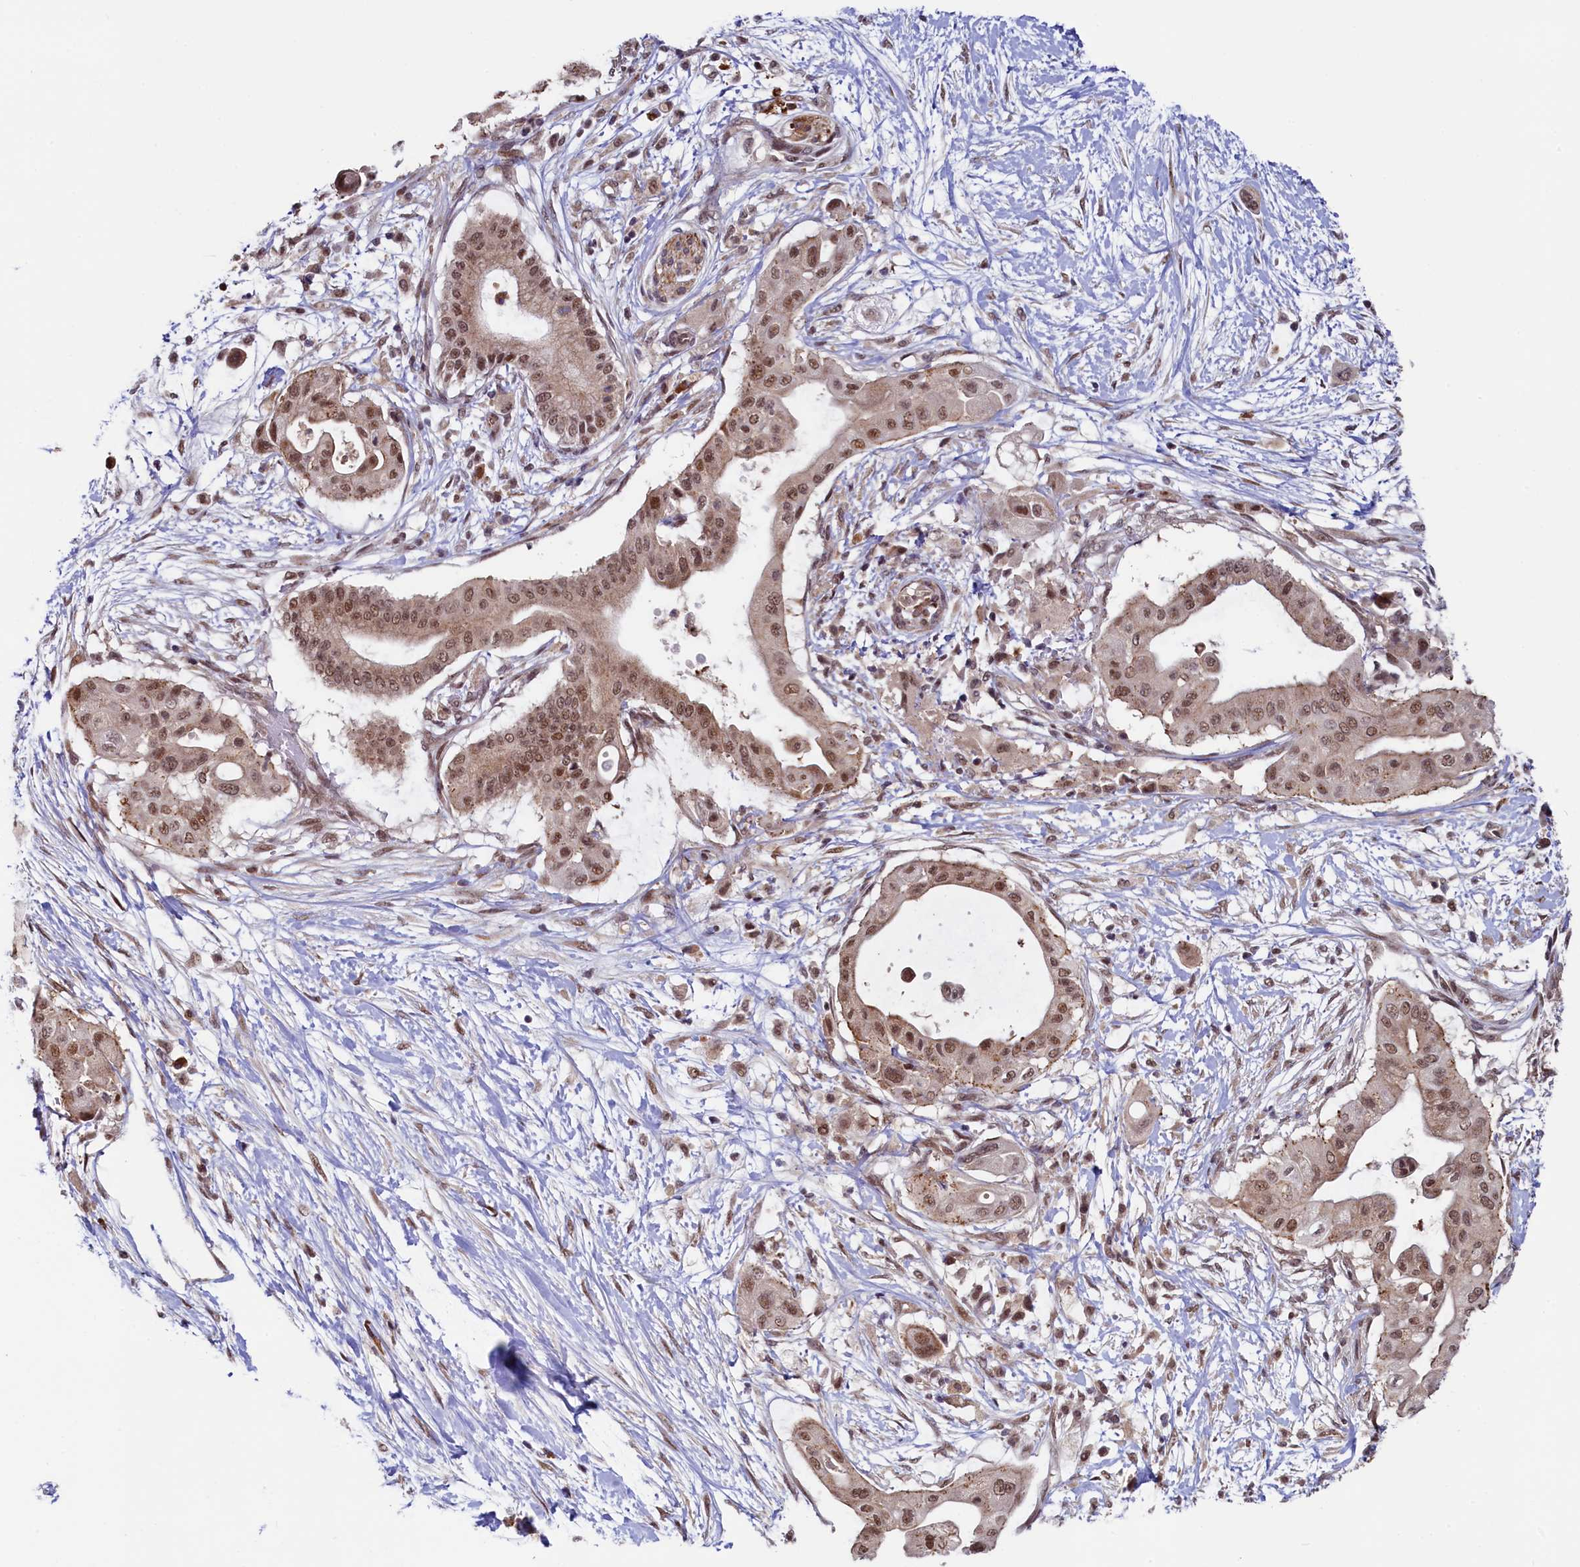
{"staining": {"intensity": "moderate", "quantity": ">75%", "location": "nuclear"}, "tissue": "pancreatic cancer", "cell_type": "Tumor cells", "image_type": "cancer", "snomed": [{"axis": "morphology", "description": "Adenocarcinoma, NOS"}, {"axis": "topography", "description": "Pancreas"}], "caption": "The micrograph displays staining of pancreatic cancer, revealing moderate nuclear protein expression (brown color) within tumor cells.", "gene": "LEO1", "patient": {"sex": "male", "age": 68}}